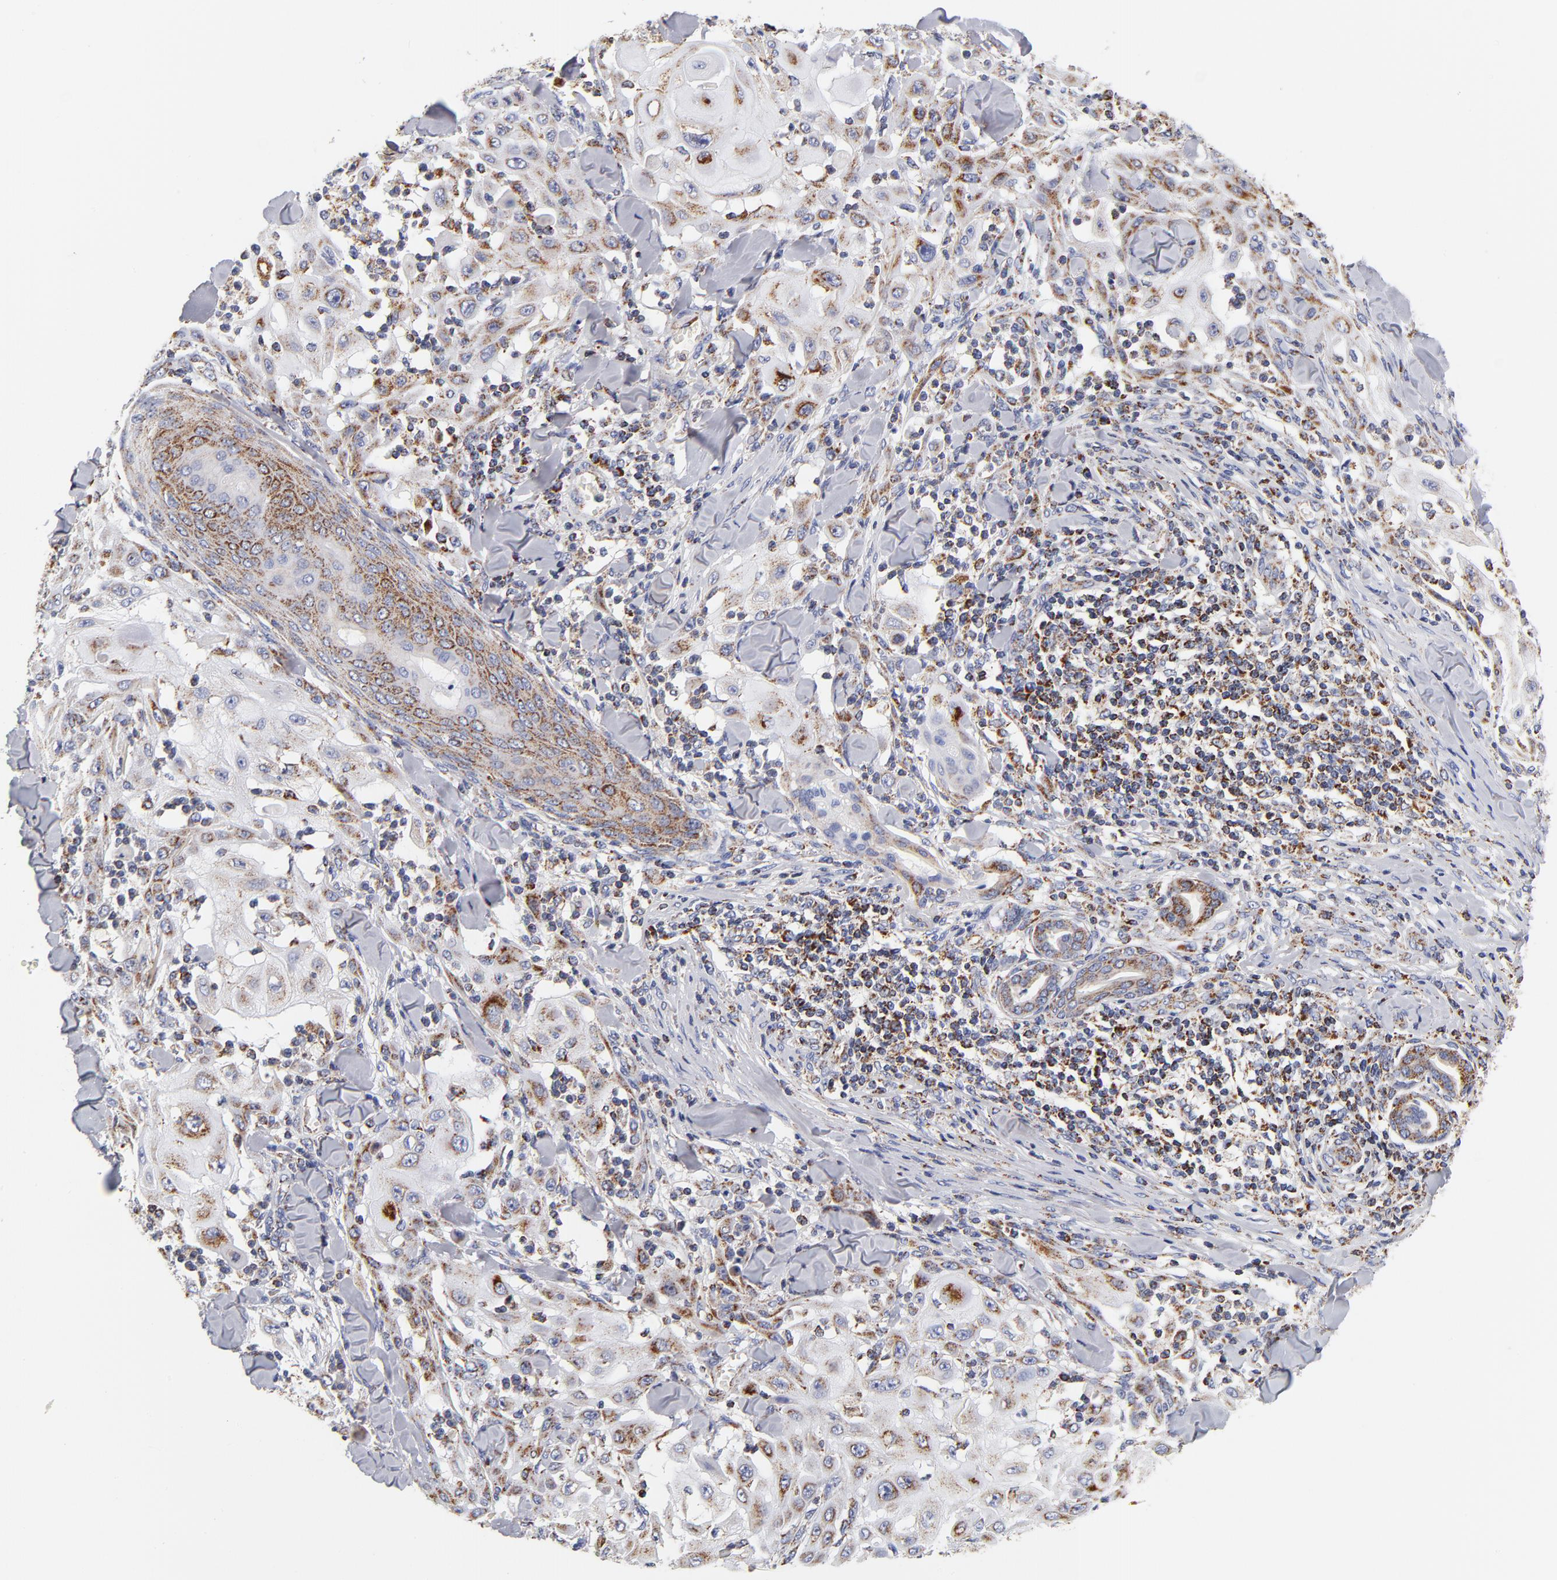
{"staining": {"intensity": "moderate", "quantity": ">75%", "location": "cytoplasmic/membranous"}, "tissue": "skin cancer", "cell_type": "Tumor cells", "image_type": "cancer", "snomed": [{"axis": "morphology", "description": "Squamous cell carcinoma, NOS"}, {"axis": "topography", "description": "Skin"}], "caption": "About >75% of tumor cells in skin cancer demonstrate moderate cytoplasmic/membranous protein staining as visualized by brown immunohistochemical staining.", "gene": "ECHS1", "patient": {"sex": "male", "age": 24}}